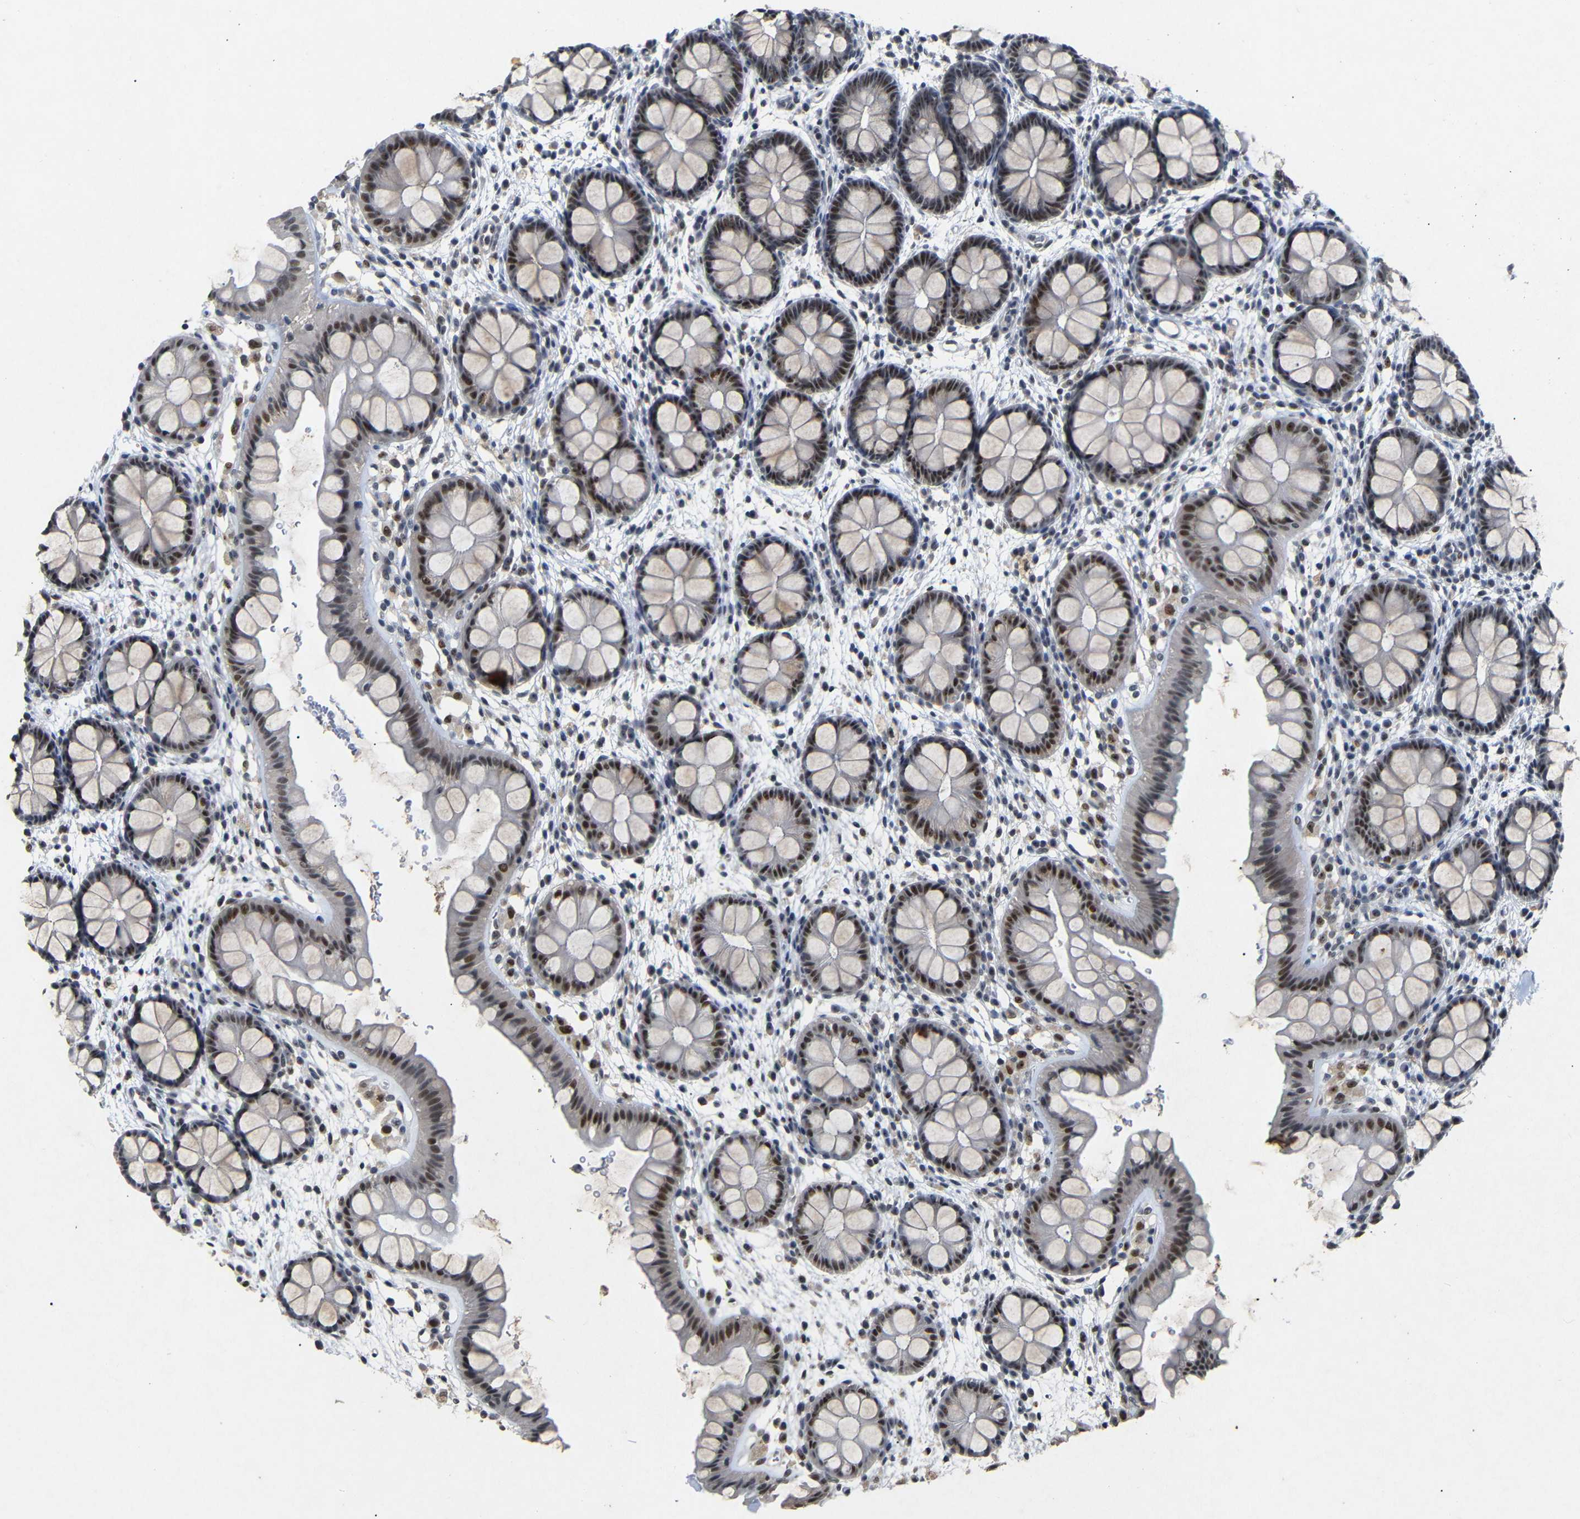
{"staining": {"intensity": "strong", "quantity": ">75%", "location": "nuclear"}, "tissue": "rectum", "cell_type": "Glandular cells", "image_type": "normal", "snomed": [{"axis": "morphology", "description": "Normal tissue, NOS"}, {"axis": "topography", "description": "Rectum"}], "caption": "Strong nuclear positivity for a protein is appreciated in about >75% of glandular cells of benign rectum using immunohistochemistry (IHC).", "gene": "PARN", "patient": {"sex": "female", "age": 24}}